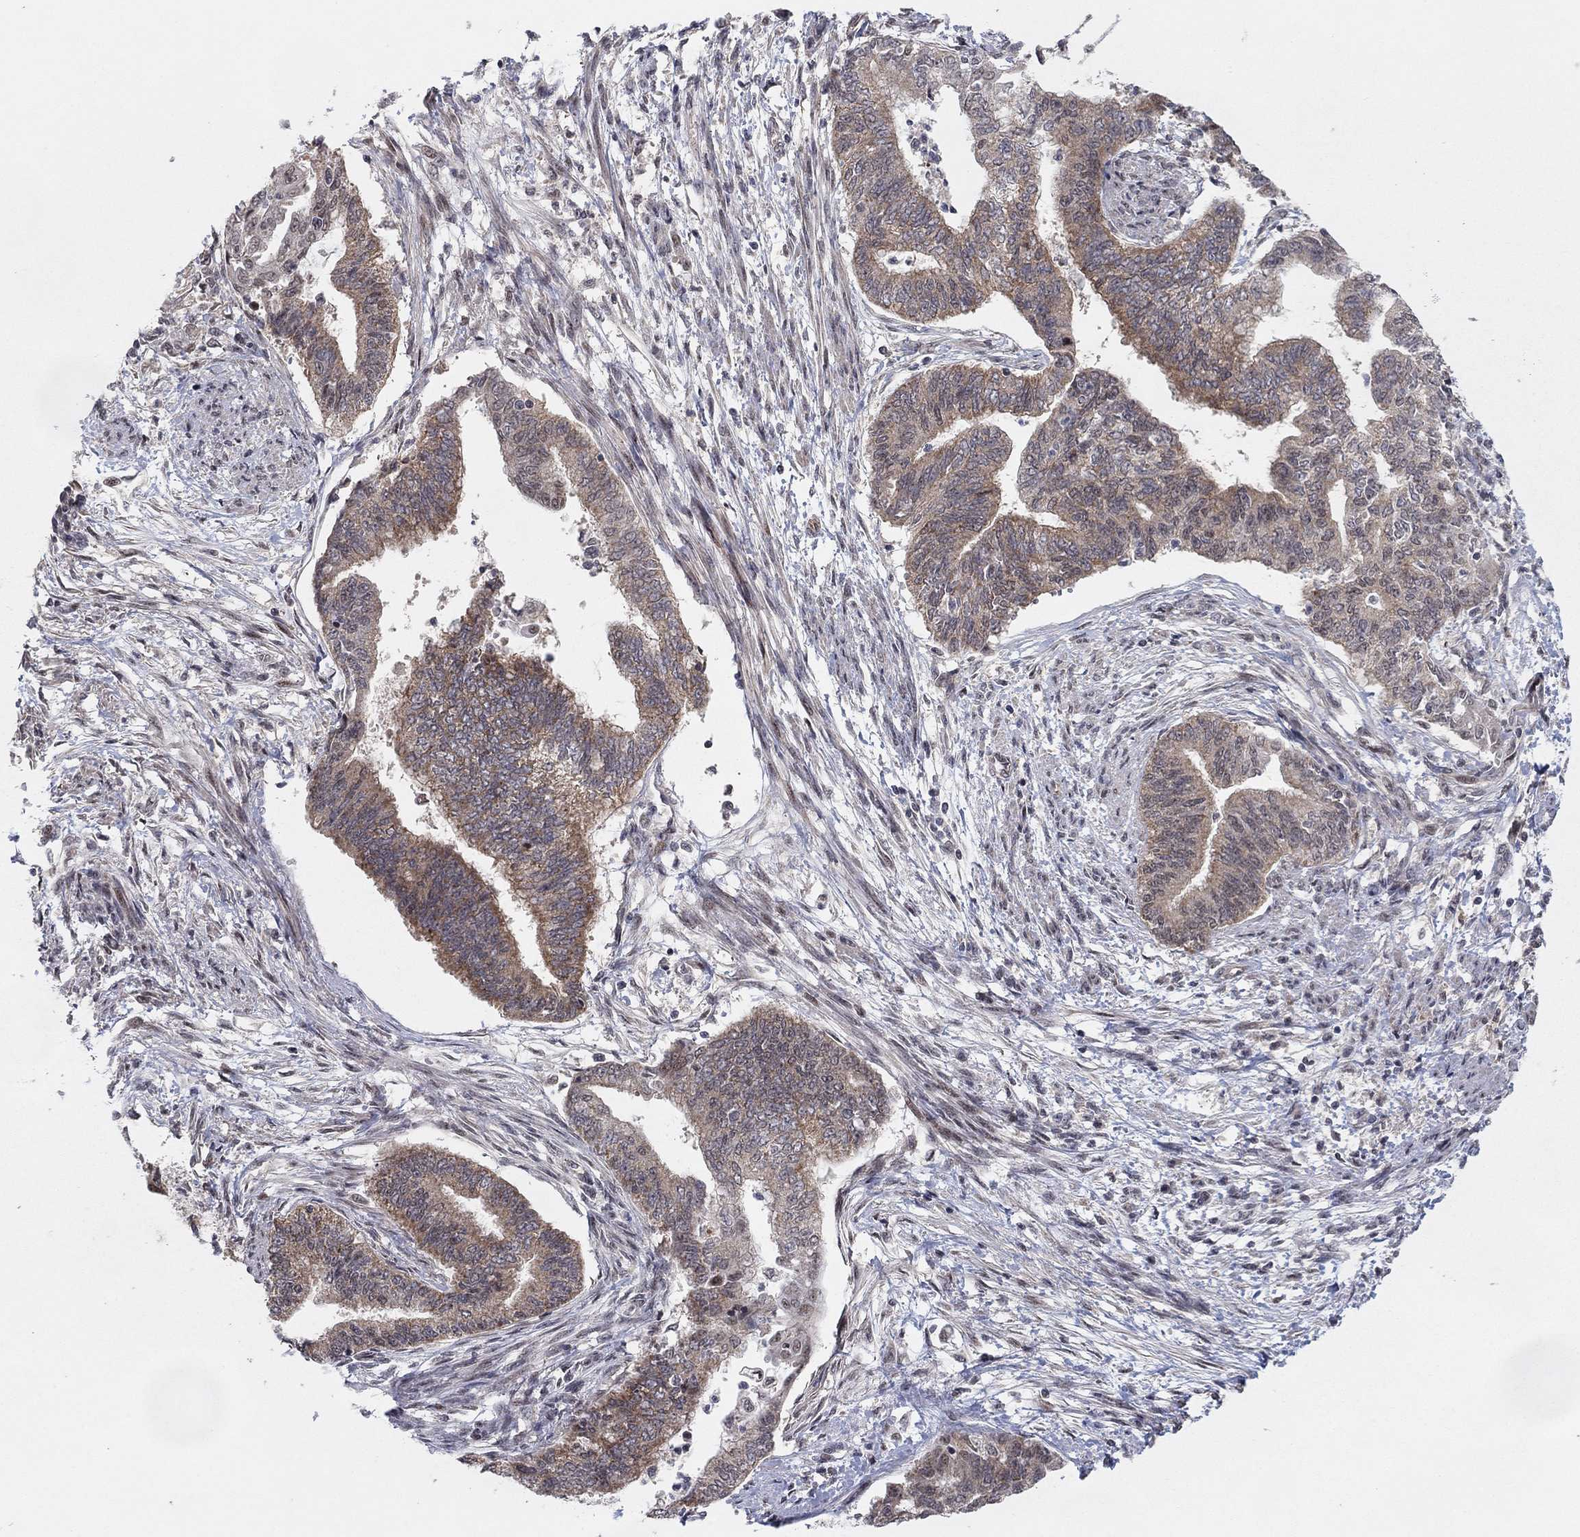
{"staining": {"intensity": "moderate", "quantity": "<25%", "location": "cytoplasmic/membranous"}, "tissue": "endometrial cancer", "cell_type": "Tumor cells", "image_type": "cancer", "snomed": [{"axis": "morphology", "description": "Adenocarcinoma, NOS"}, {"axis": "topography", "description": "Endometrium"}], "caption": "Immunohistochemical staining of endometrial cancer (adenocarcinoma) displays low levels of moderate cytoplasmic/membranous protein positivity in about <25% of tumor cells.", "gene": "ZNF395", "patient": {"sex": "female", "age": 65}}